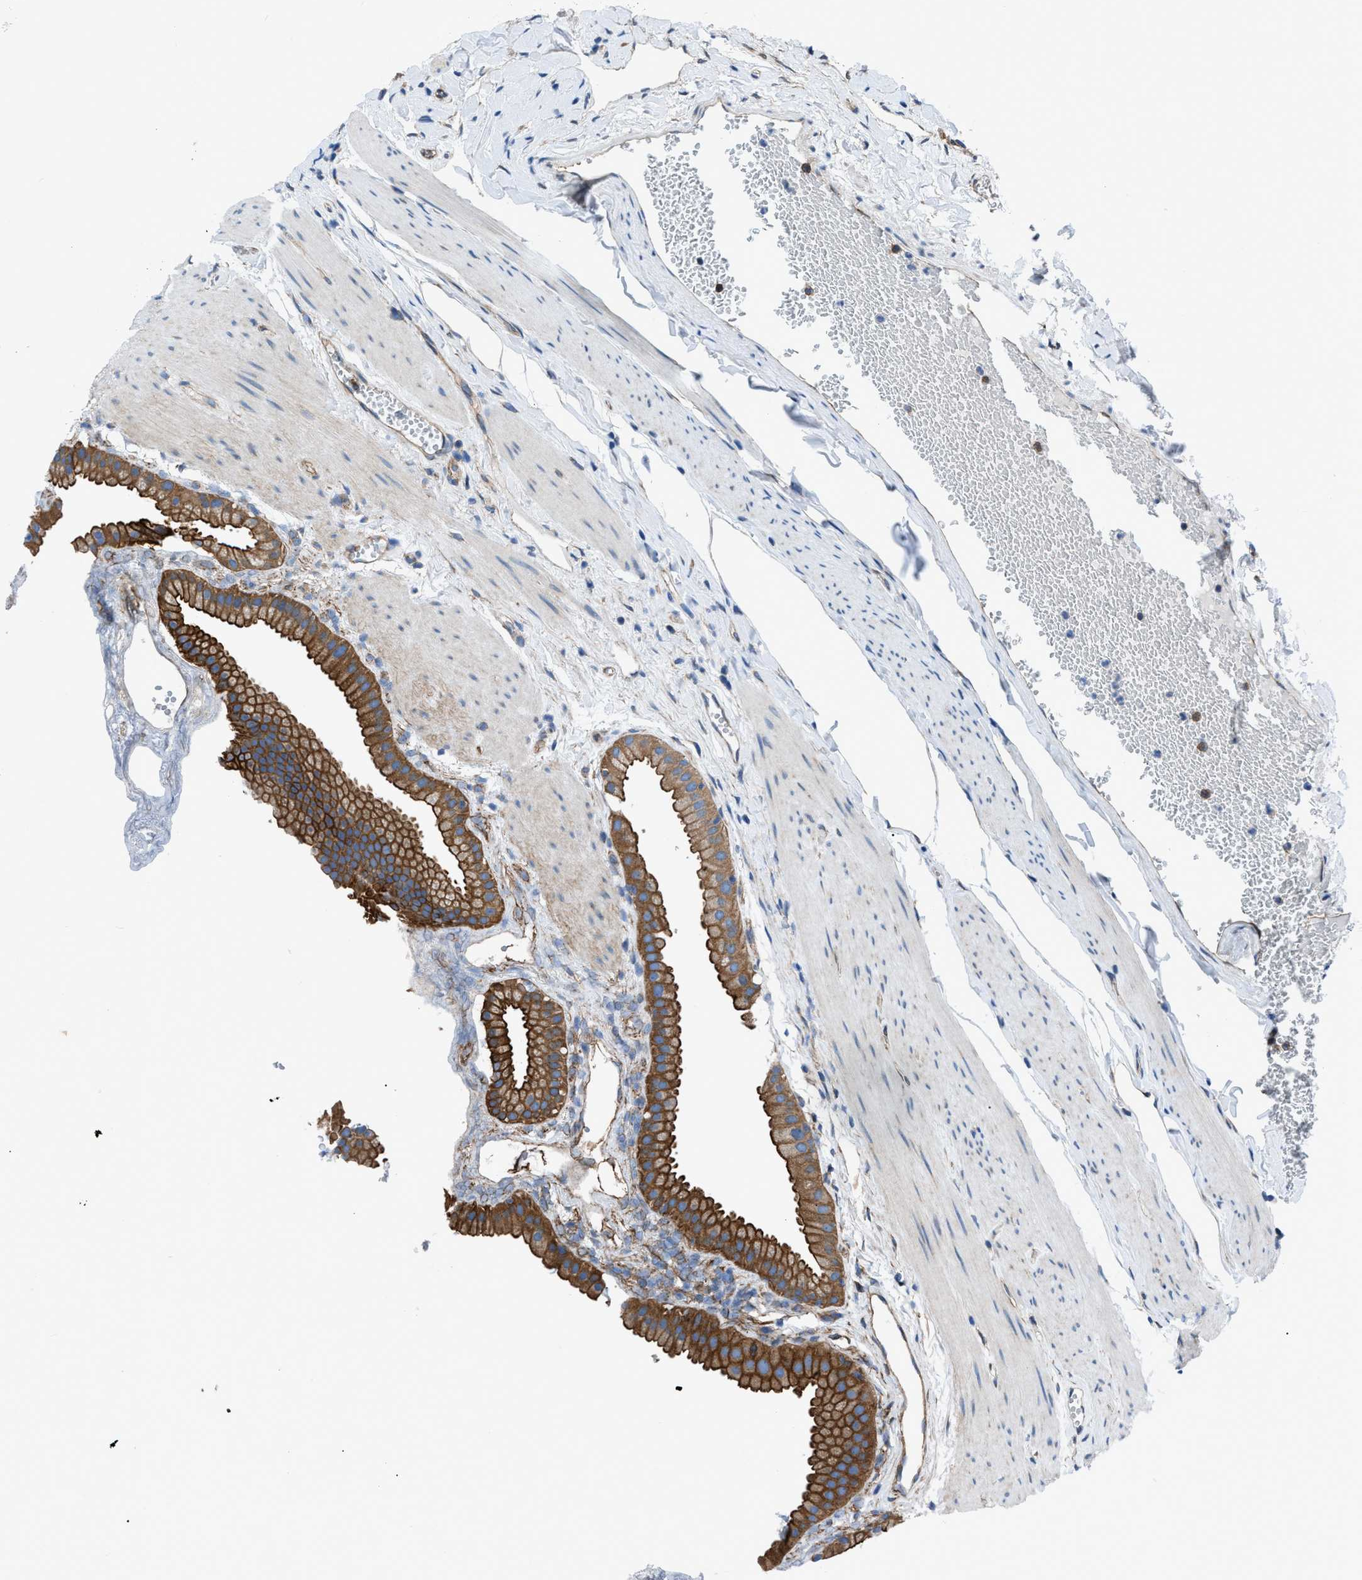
{"staining": {"intensity": "strong", "quantity": ">75%", "location": "cytoplasmic/membranous"}, "tissue": "gallbladder", "cell_type": "Glandular cells", "image_type": "normal", "snomed": [{"axis": "morphology", "description": "Normal tissue, NOS"}, {"axis": "topography", "description": "Gallbladder"}], "caption": "A high-resolution micrograph shows immunohistochemistry (IHC) staining of normal gallbladder, which displays strong cytoplasmic/membranous staining in approximately >75% of glandular cells.", "gene": "DMAC1", "patient": {"sex": "female", "age": 64}}